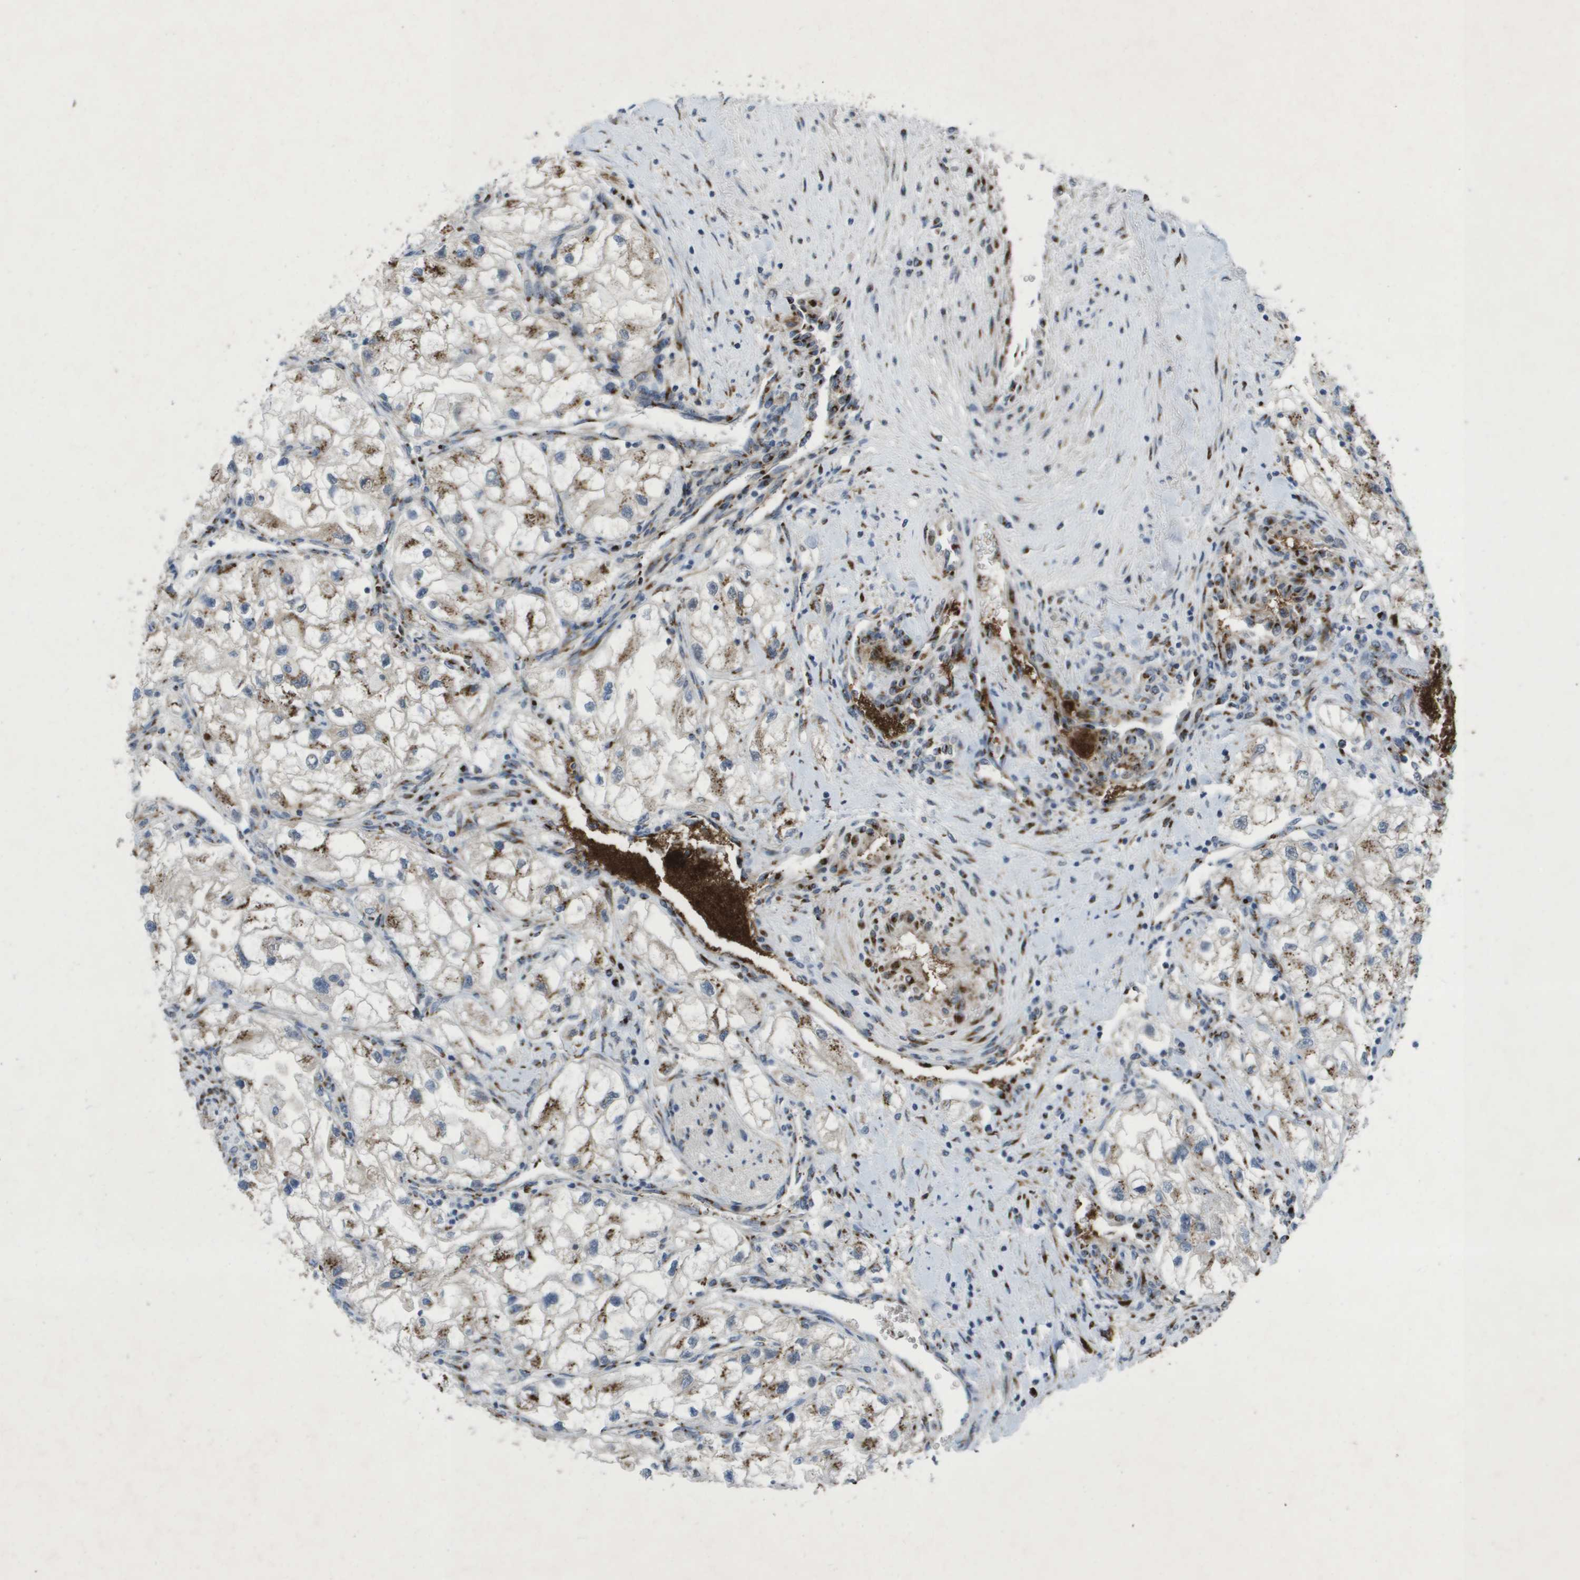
{"staining": {"intensity": "moderate", "quantity": "25%-75%", "location": "cytoplasmic/membranous"}, "tissue": "renal cancer", "cell_type": "Tumor cells", "image_type": "cancer", "snomed": [{"axis": "morphology", "description": "Adenocarcinoma, NOS"}, {"axis": "topography", "description": "Kidney"}], "caption": "Protein expression analysis of human renal cancer reveals moderate cytoplasmic/membranous expression in about 25%-75% of tumor cells.", "gene": "QSOX2", "patient": {"sex": "female", "age": 70}}